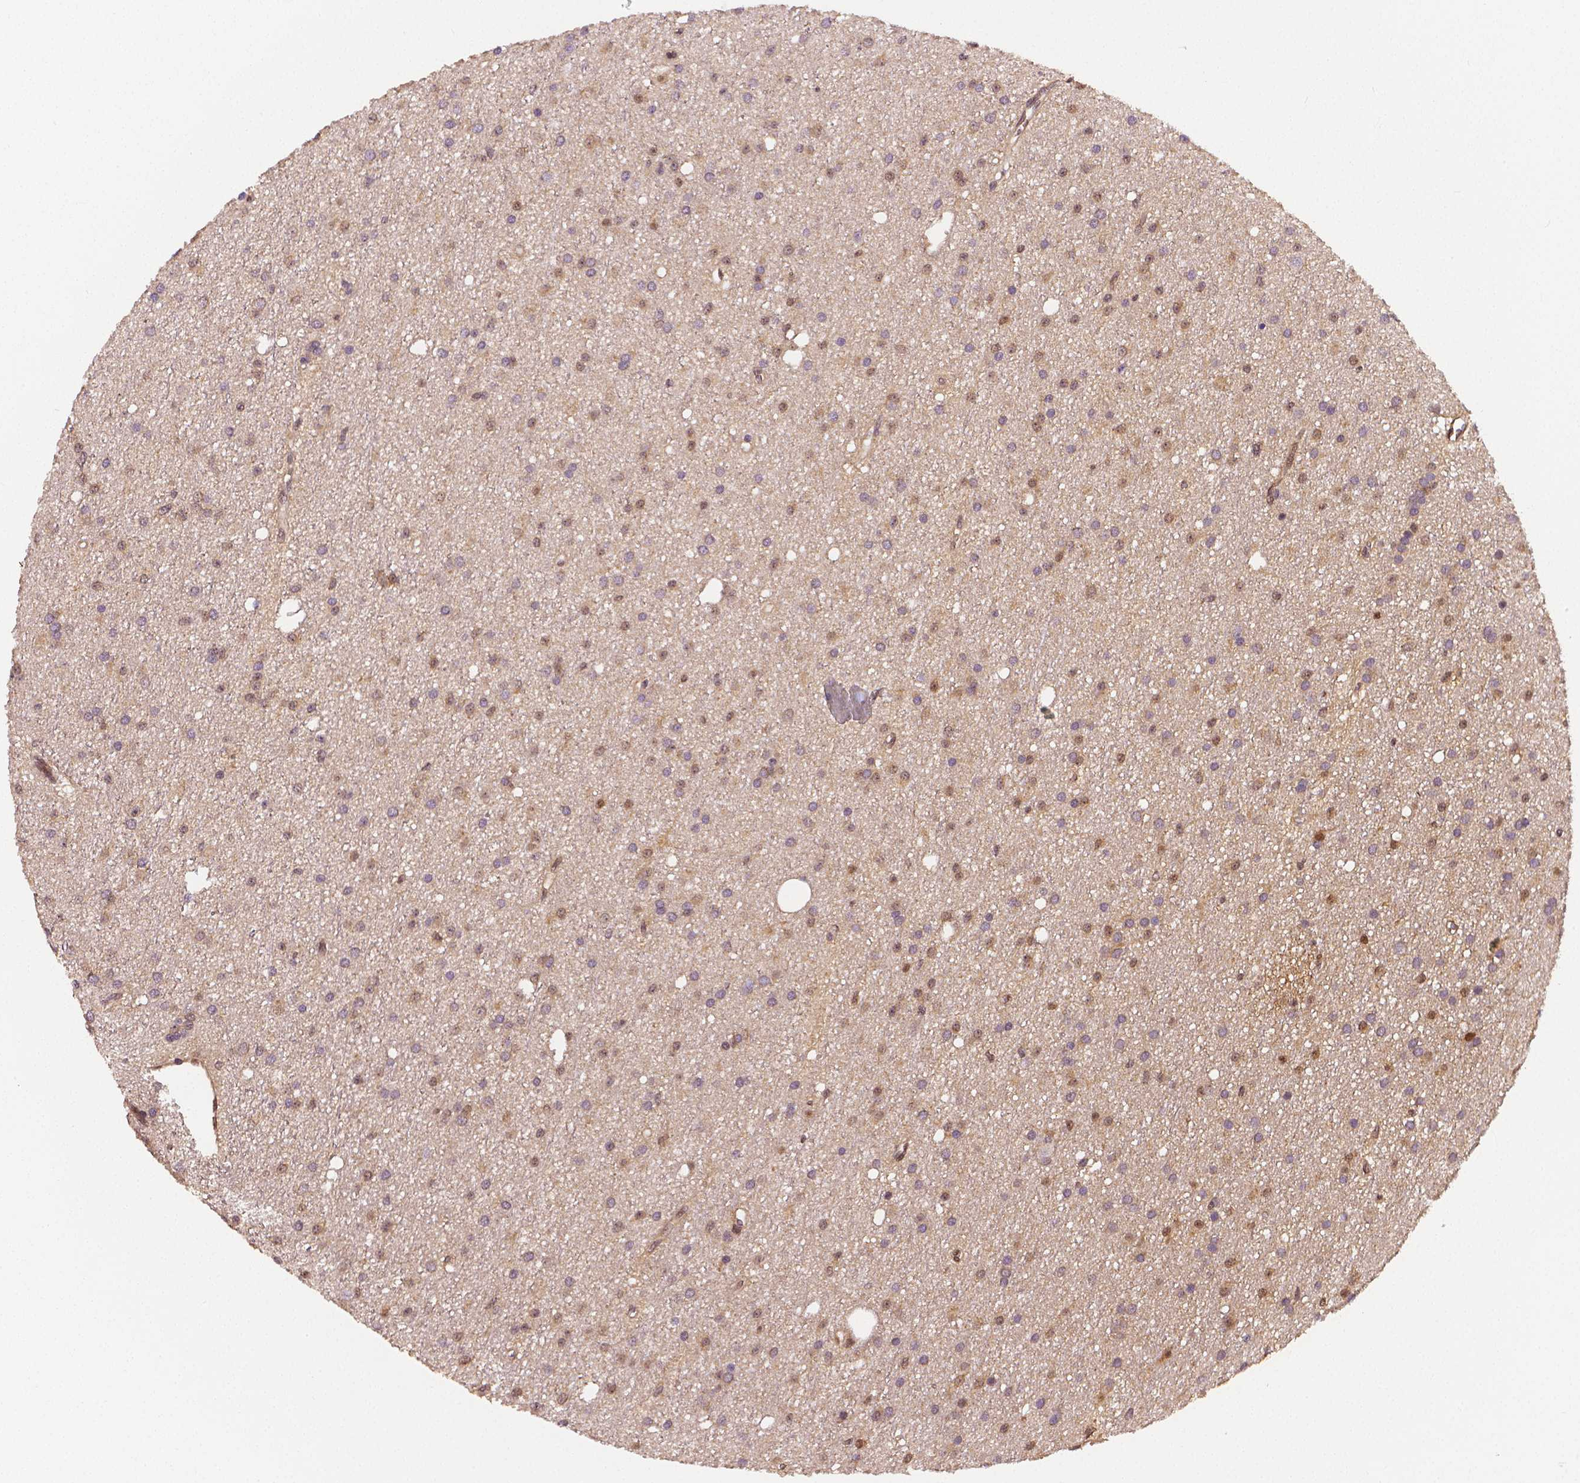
{"staining": {"intensity": "weak", "quantity": "25%-75%", "location": "nuclear"}, "tissue": "glioma", "cell_type": "Tumor cells", "image_type": "cancer", "snomed": [{"axis": "morphology", "description": "Glioma, malignant, Low grade"}, {"axis": "topography", "description": "Brain"}], "caption": "Immunohistochemistry (IHC) of low-grade glioma (malignant) demonstrates low levels of weak nuclear expression in about 25%-75% of tumor cells. (DAB IHC with brightfield microscopy, high magnification).", "gene": "STAT3", "patient": {"sex": "male", "age": 27}}